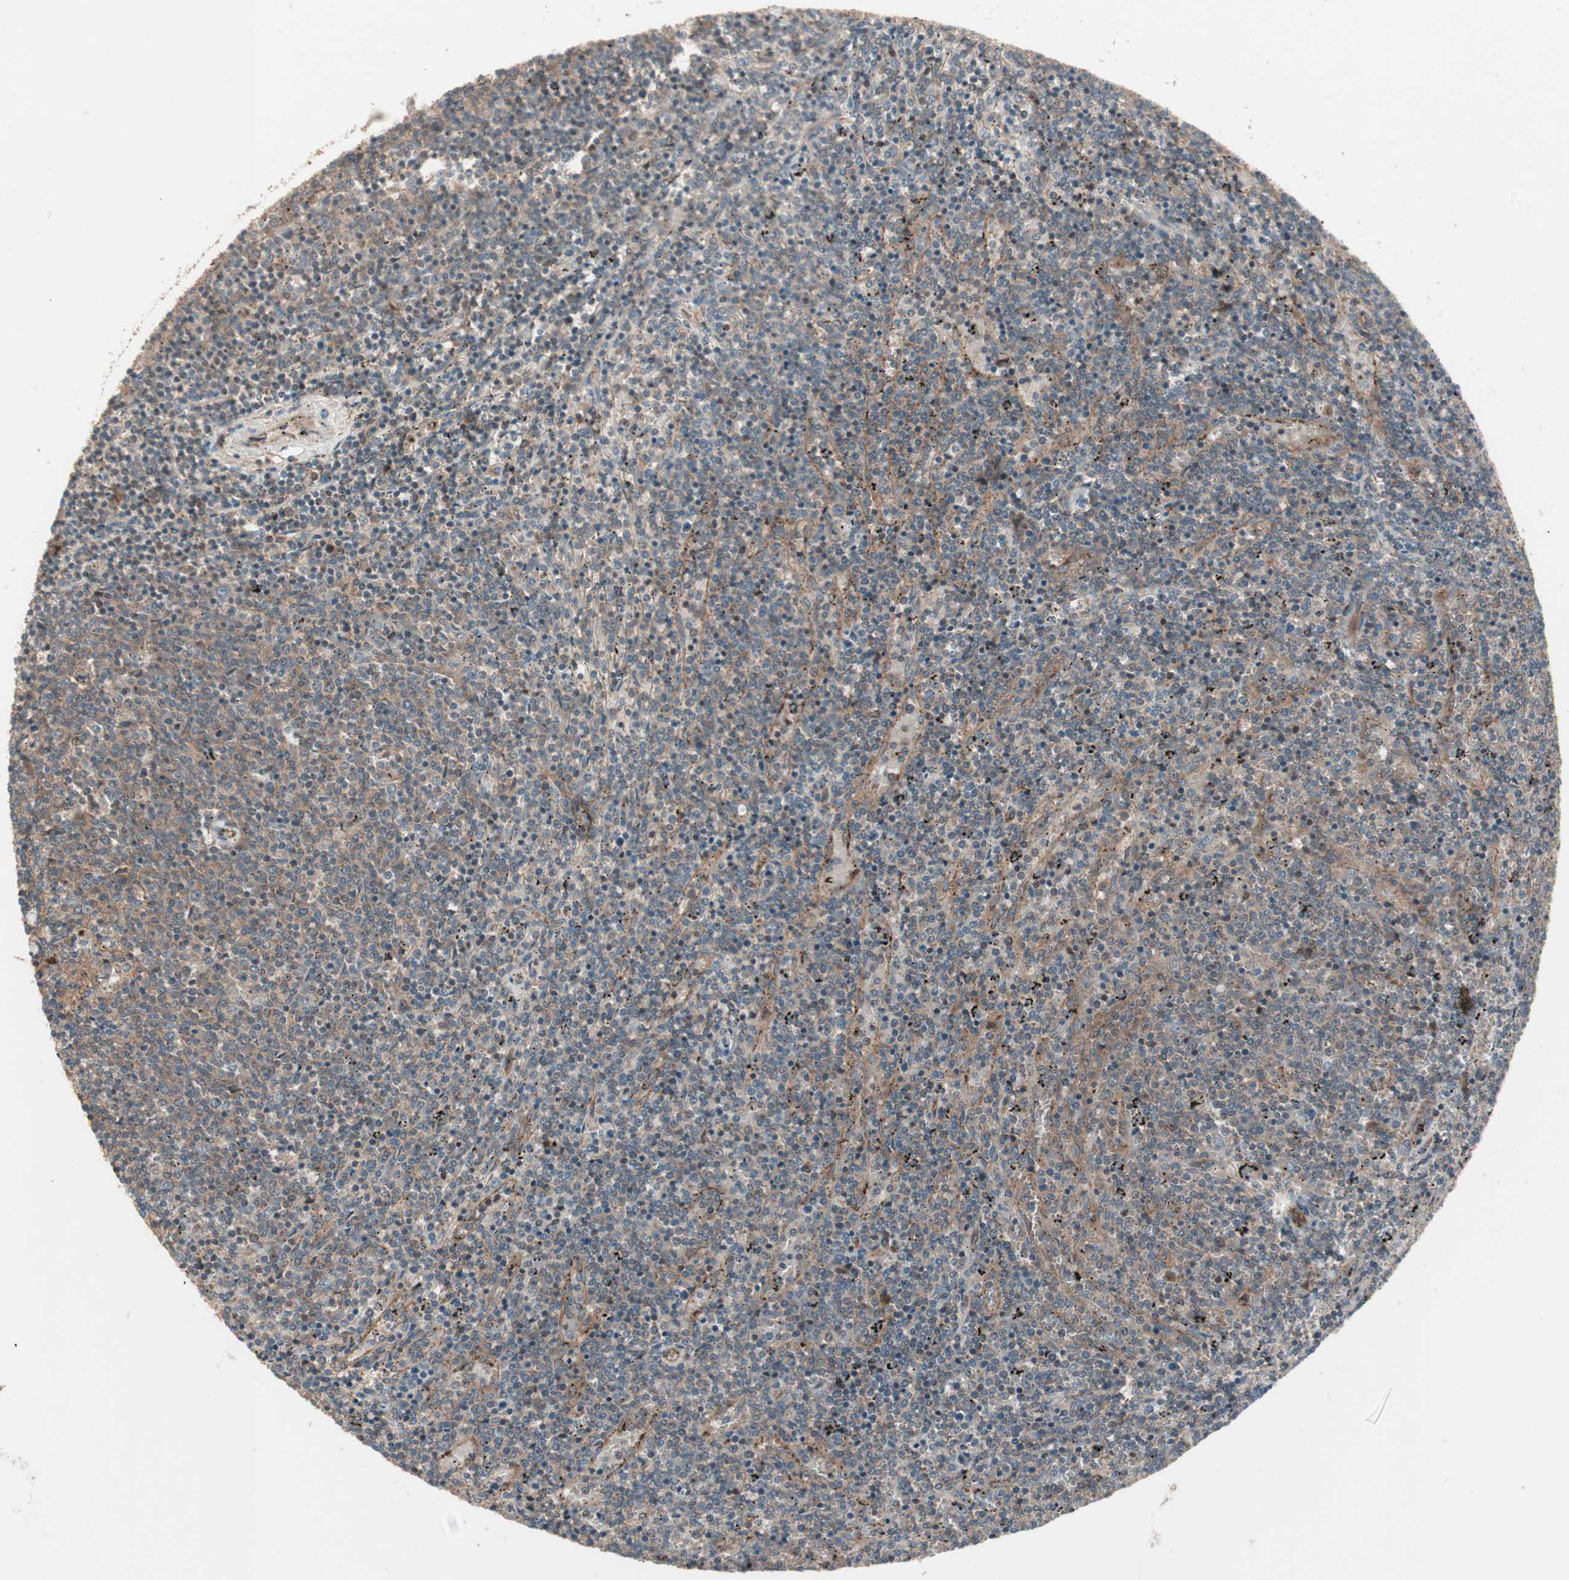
{"staining": {"intensity": "moderate", "quantity": ">75%", "location": "cytoplasmic/membranous"}, "tissue": "lymphoma", "cell_type": "Tumor cells", "image_type": "cancer", "snomed": [{"axis": "morphology", "description": "Malignant lymphoma, non-Hodgkin's type, Low grade"}, {"axis": "topography", "description": "Spleen"}], "caption": "Protein staining by IHC displays moderate cytoplasmic/membranous positivity in approximately >75% of tumor cells in lymphoma.", "gene": "TFPI", "patient": {"sex": "female", "age": 50}}